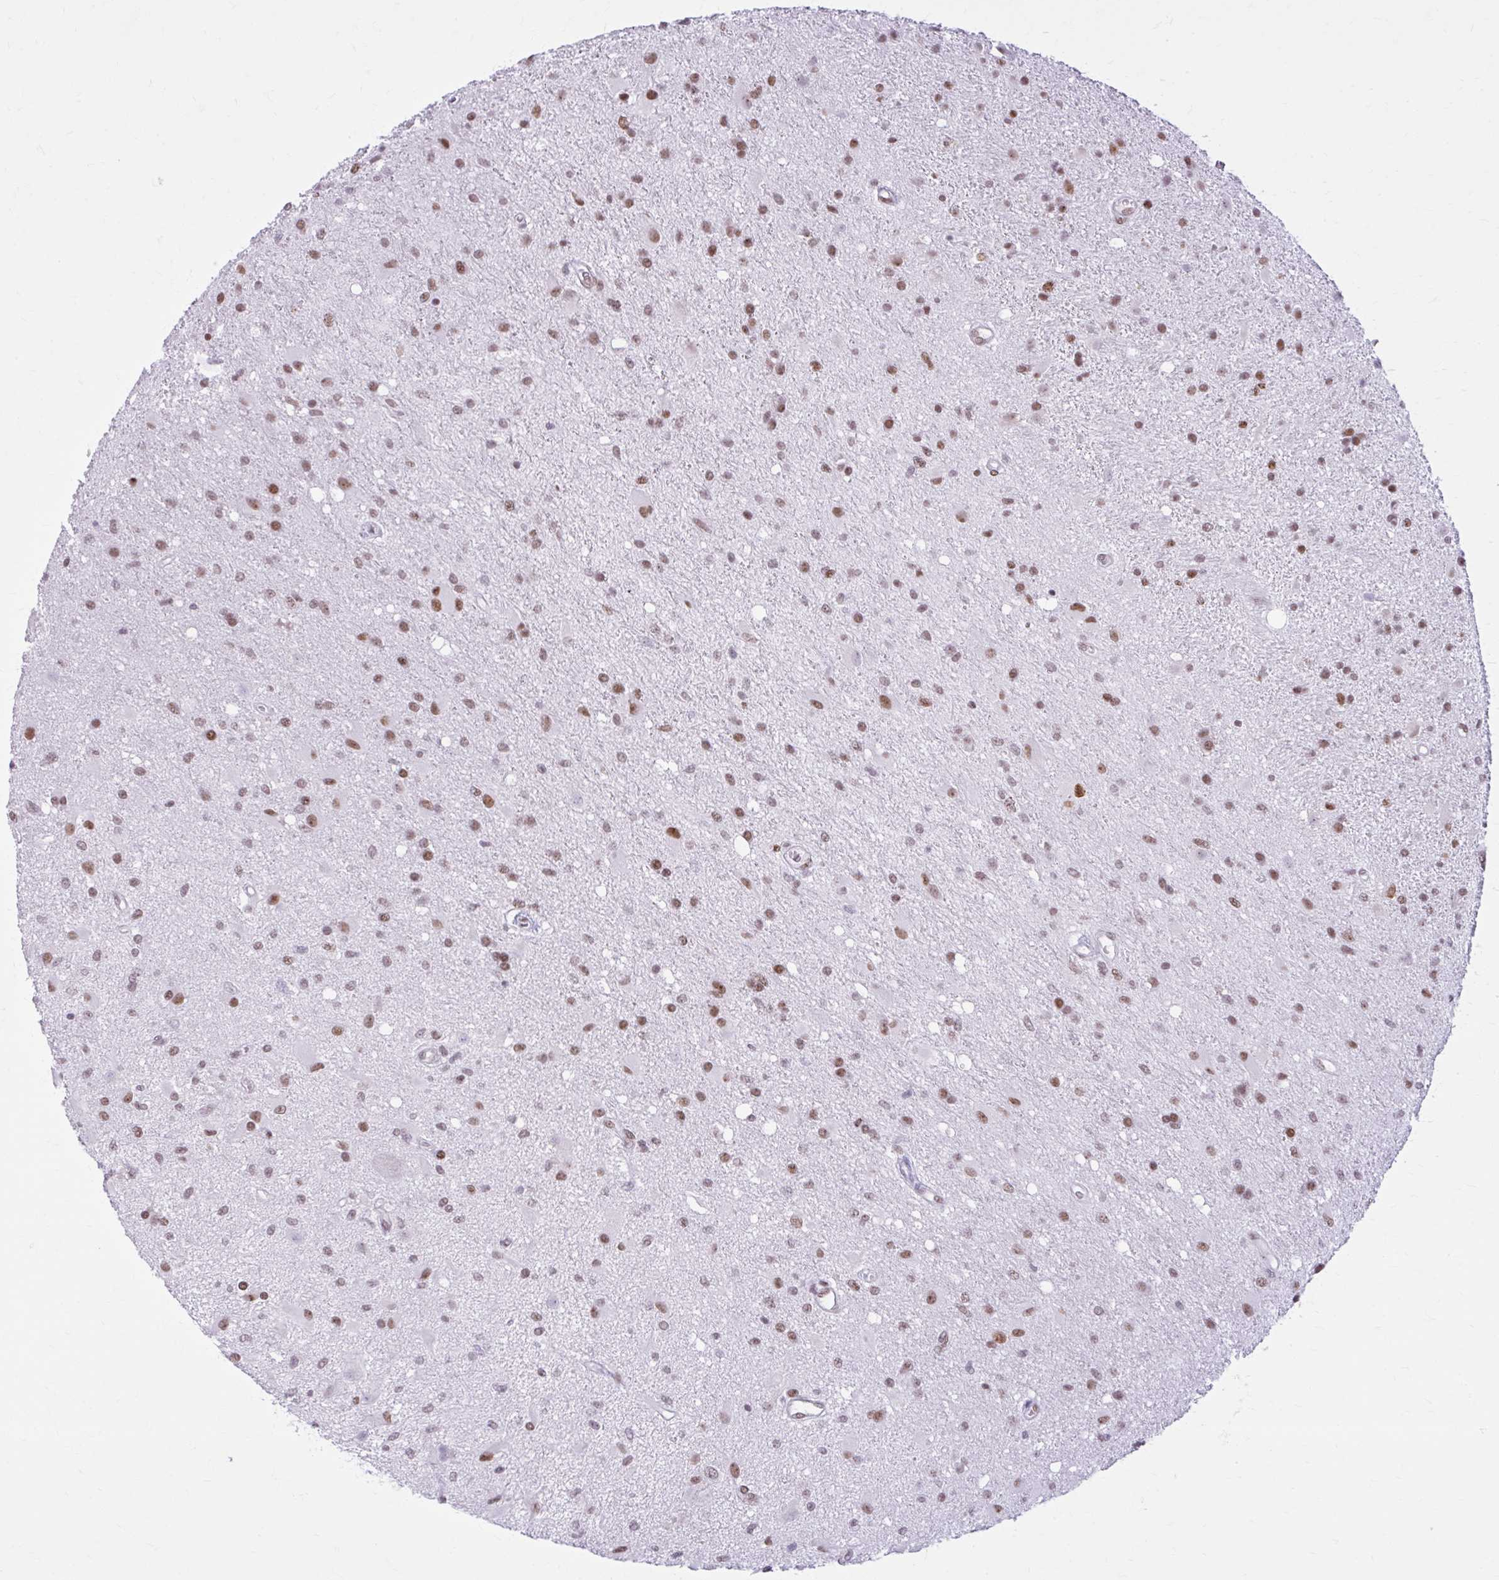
{"staining": {"intensity": "moderate", "quantity": ">75%", "location": "nuclear"}, "tissue": "glioma", "cell_type": "Tumor cells", "image_type": "cancer", "snomed": [{"axis": "morphology", "description": "Glioma, malignant, High grade"}, {"axis": "topography", "description": "Brain"}], "caption": "Tumor cells exhibit moderate nuclear expression in about >75% of cells in malignant high-grade glioma.", "gene": "PABIR1", "patient": {"sex": "male", "age": 67}}